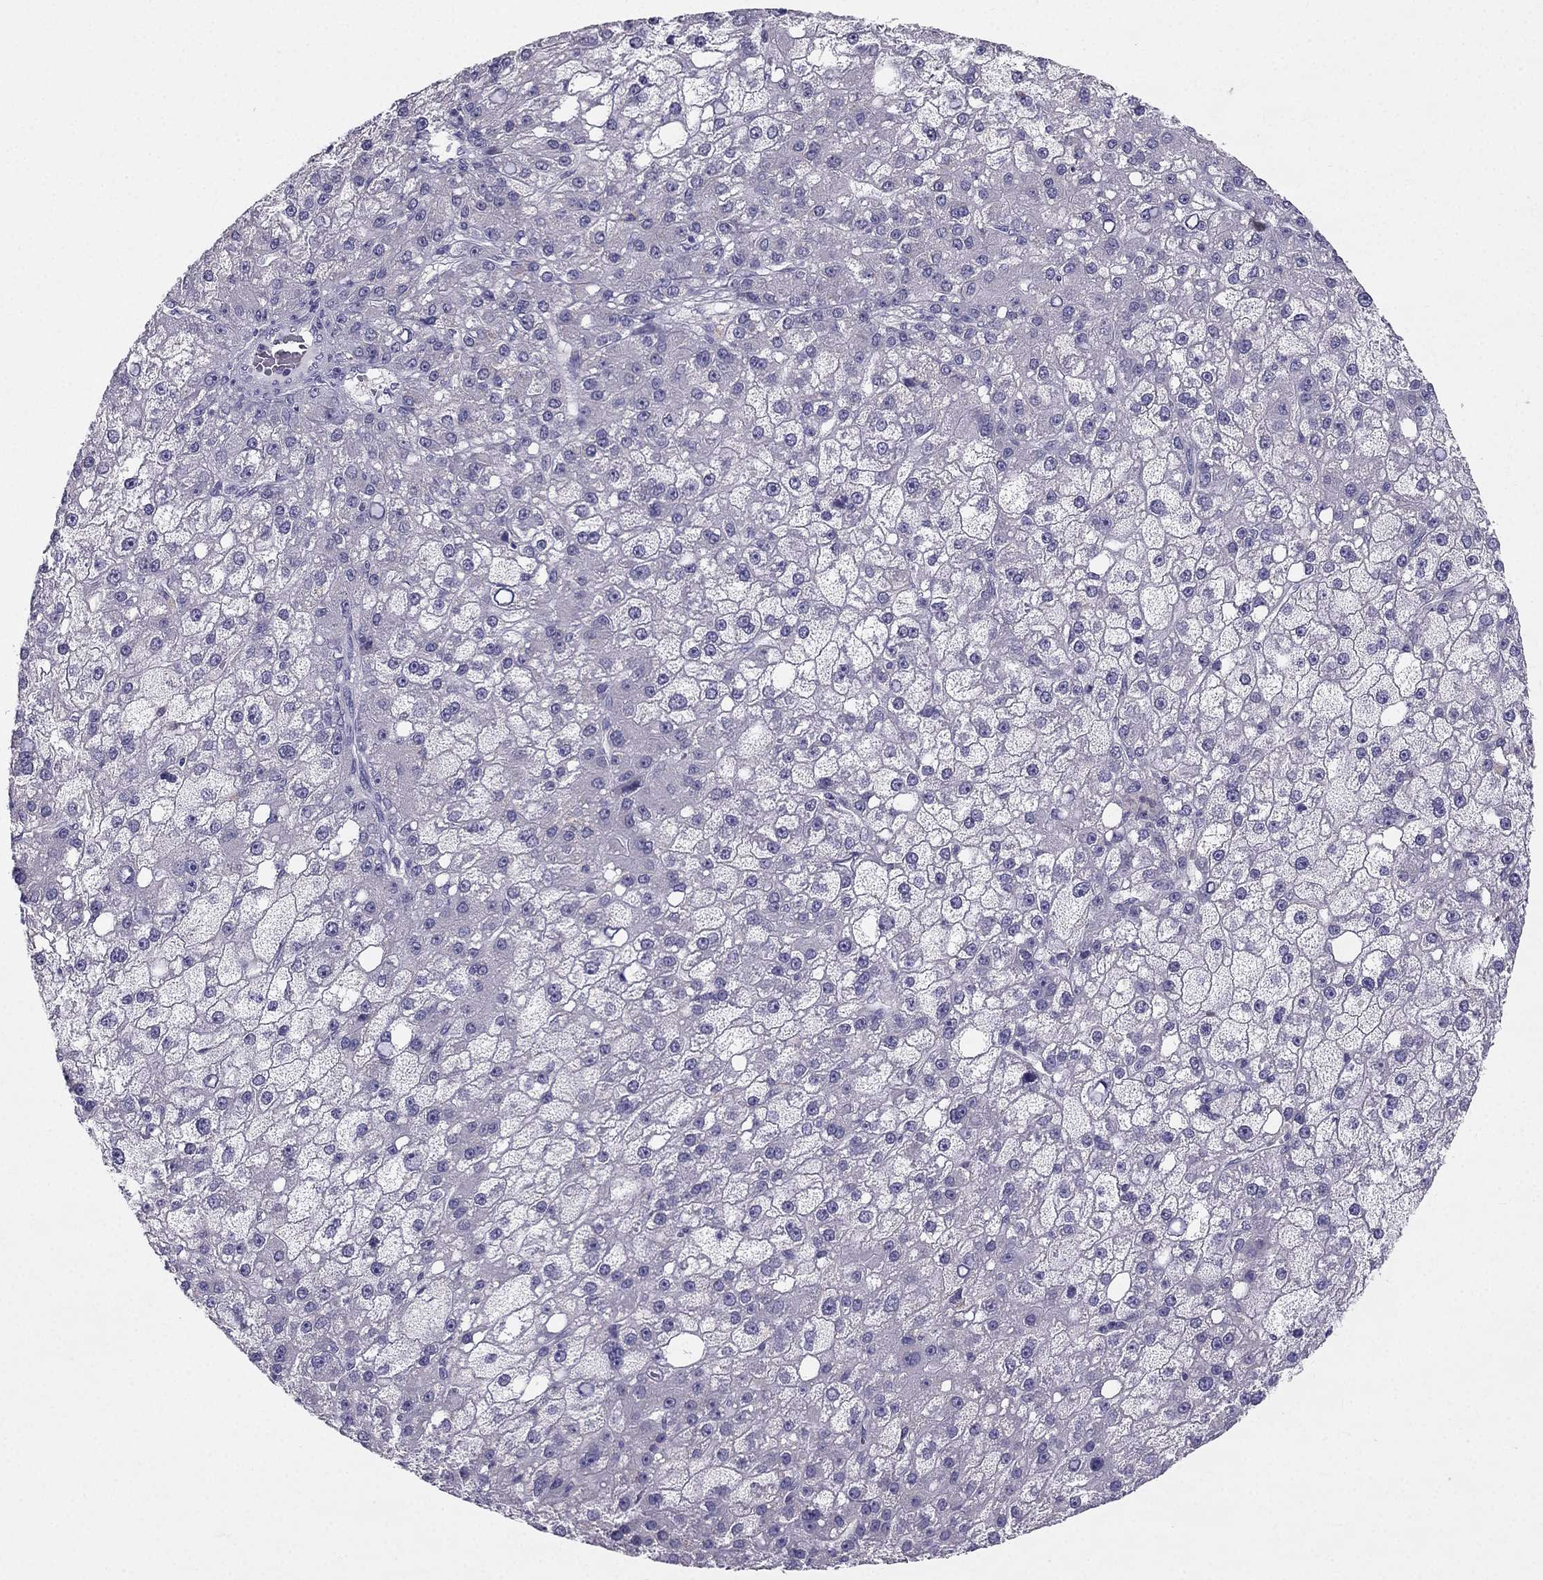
{"staining": {"intensity": "negative", "quantity": "none", "location": "none"}, "tissue": "liver cancer", "cell_type": "Tumor cells", "image_type": "cancer", "snomed": [{"axis": "morphology", "description": "Carcinoma, Hepatocellular, NOS"}, {"axis": "topography", "description": "Liver"}], "caption": "There is no significant expression in tumor cells of liver hepatocellular carcinoma.", "gene": "SYT5", "patient": {"sex": "male", "age": 67}}